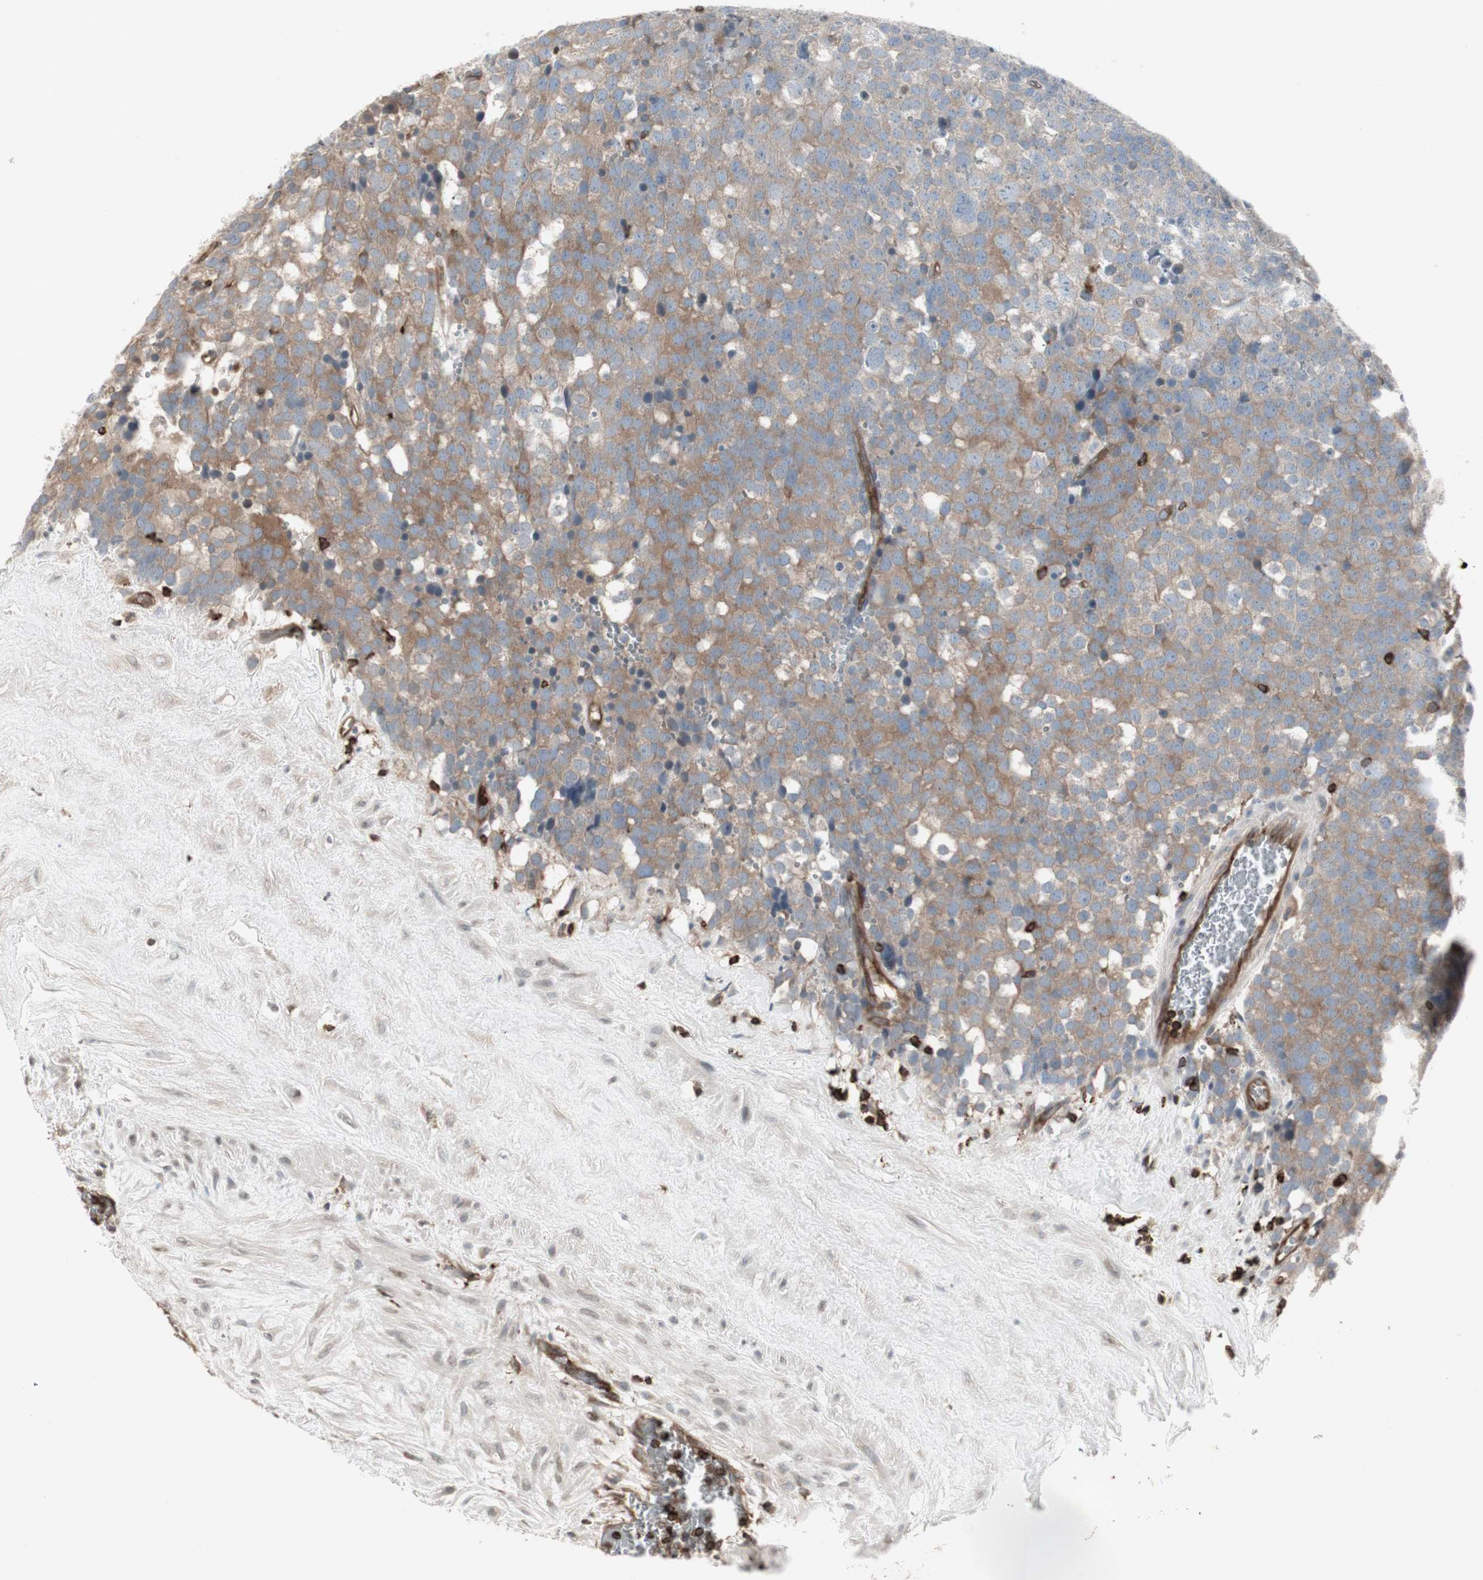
{"staining": {"intensity": "weak", "quantity": "25%-75%", "location": "cytoplasmic/membranous"}, "tissue": "testis cancer", "cell_type": "Tumor cells", "image_type": "cancer", "snomed": [{"axis": "morphology", "description": "Seminoma, NOS"}, {"axis": "topography", "description": "Testis"}], "caption": "A photomicrograph showing weak cytoplasmic/membranous staining in about 25%-75% of tumor cells in testis cancer, as visualized by brown immunohistochemical staining.", "gene": "ARHGEF1", "patient": {"sex": "male", "age": 71}}